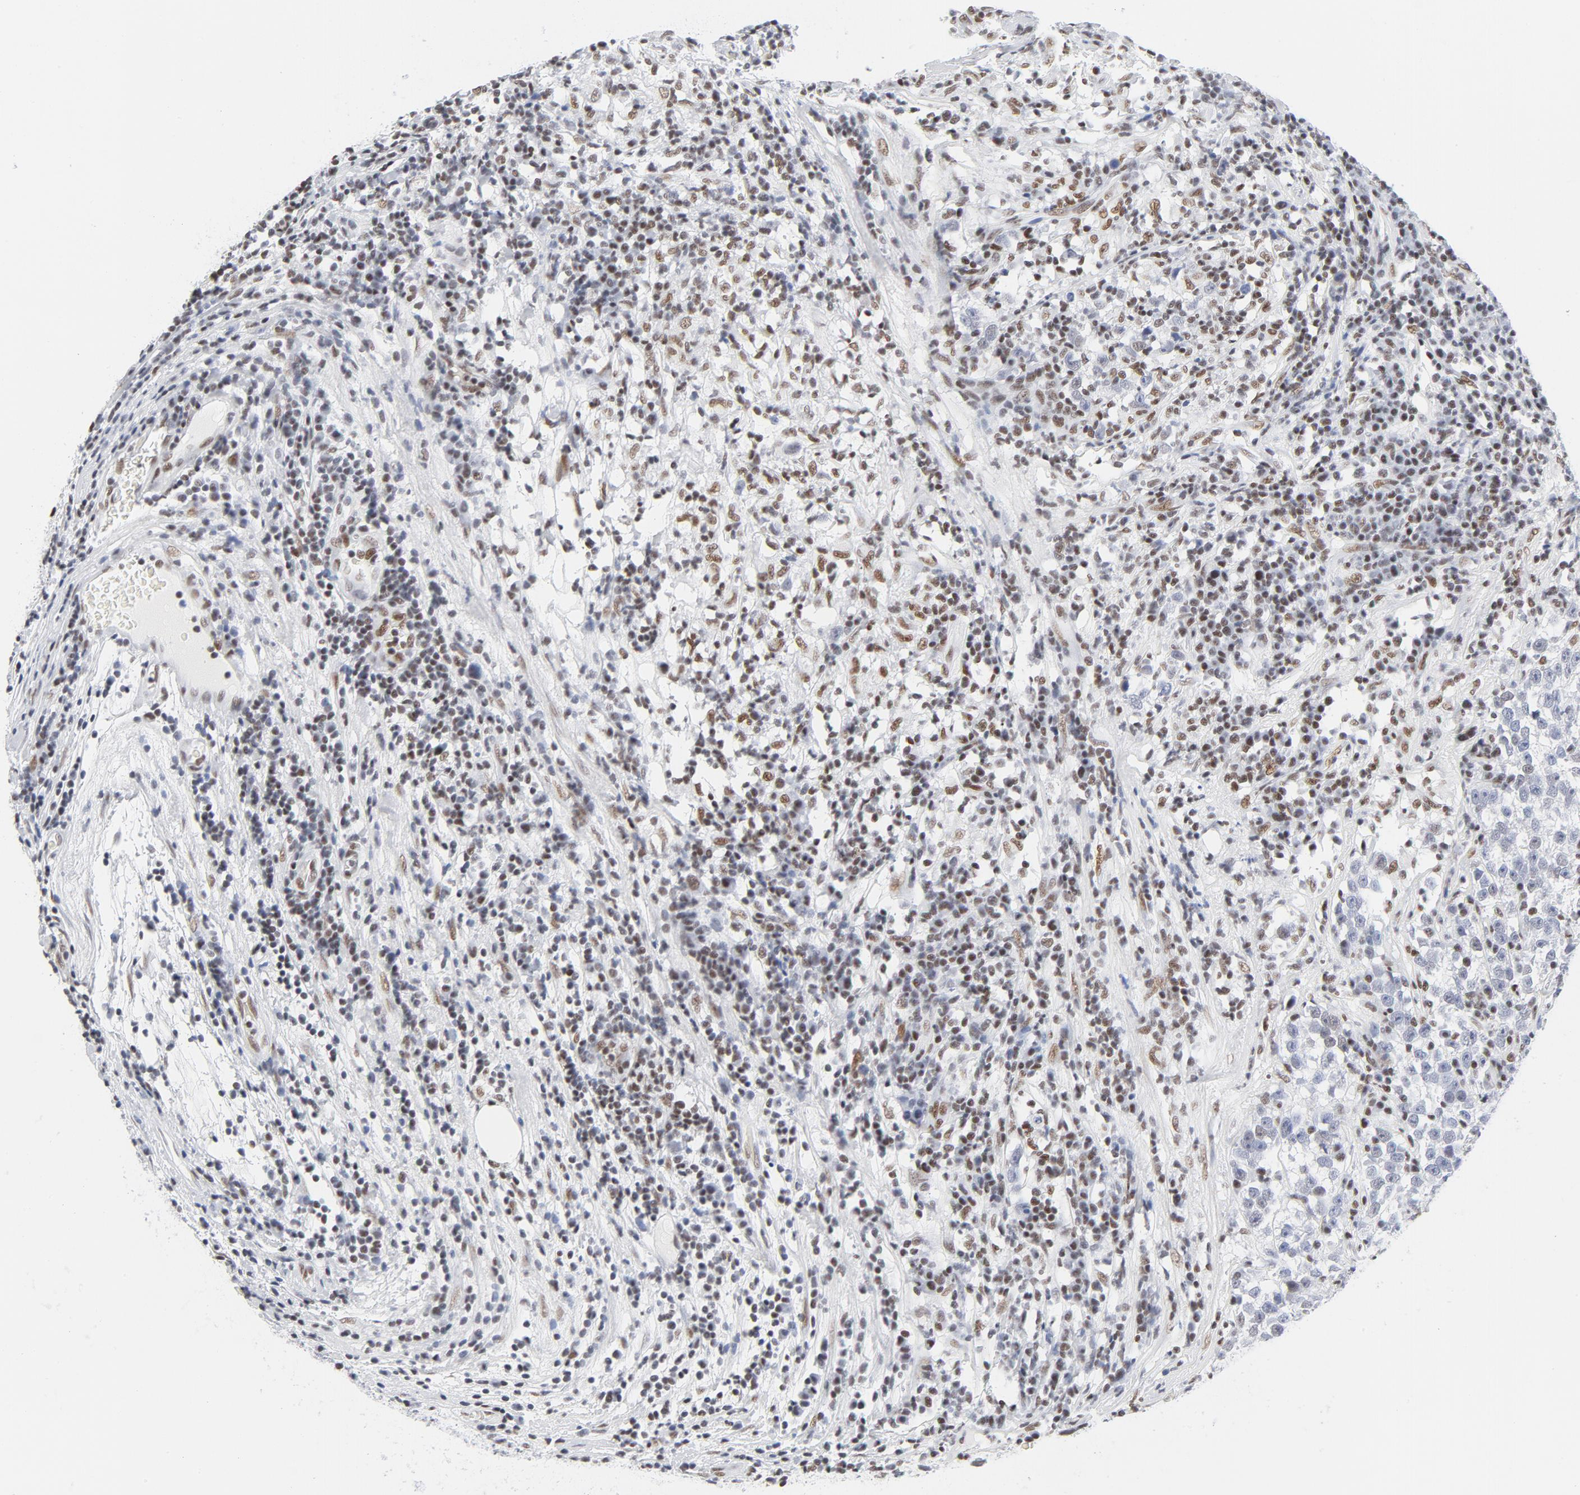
{"staining": {"intensity": "weak", "quantity": "<25%", "location": "cytoplasmic/membranous,nuclear"}, "tissue": "testis cancer", "cell_type": "Tumor cells", "image_type": "cancer", "snomed": [{"axis": "morphology", "description": "Seminoma, NOS"}, {"axis": "topography", "description": "Testis"}], "caption": "Immunohistochemical staining of human seminoma (testis) exhibits no significant positivity in tumor cells.", "gene": "ATF2", "patient": {"sex": "male", "age": 43}}